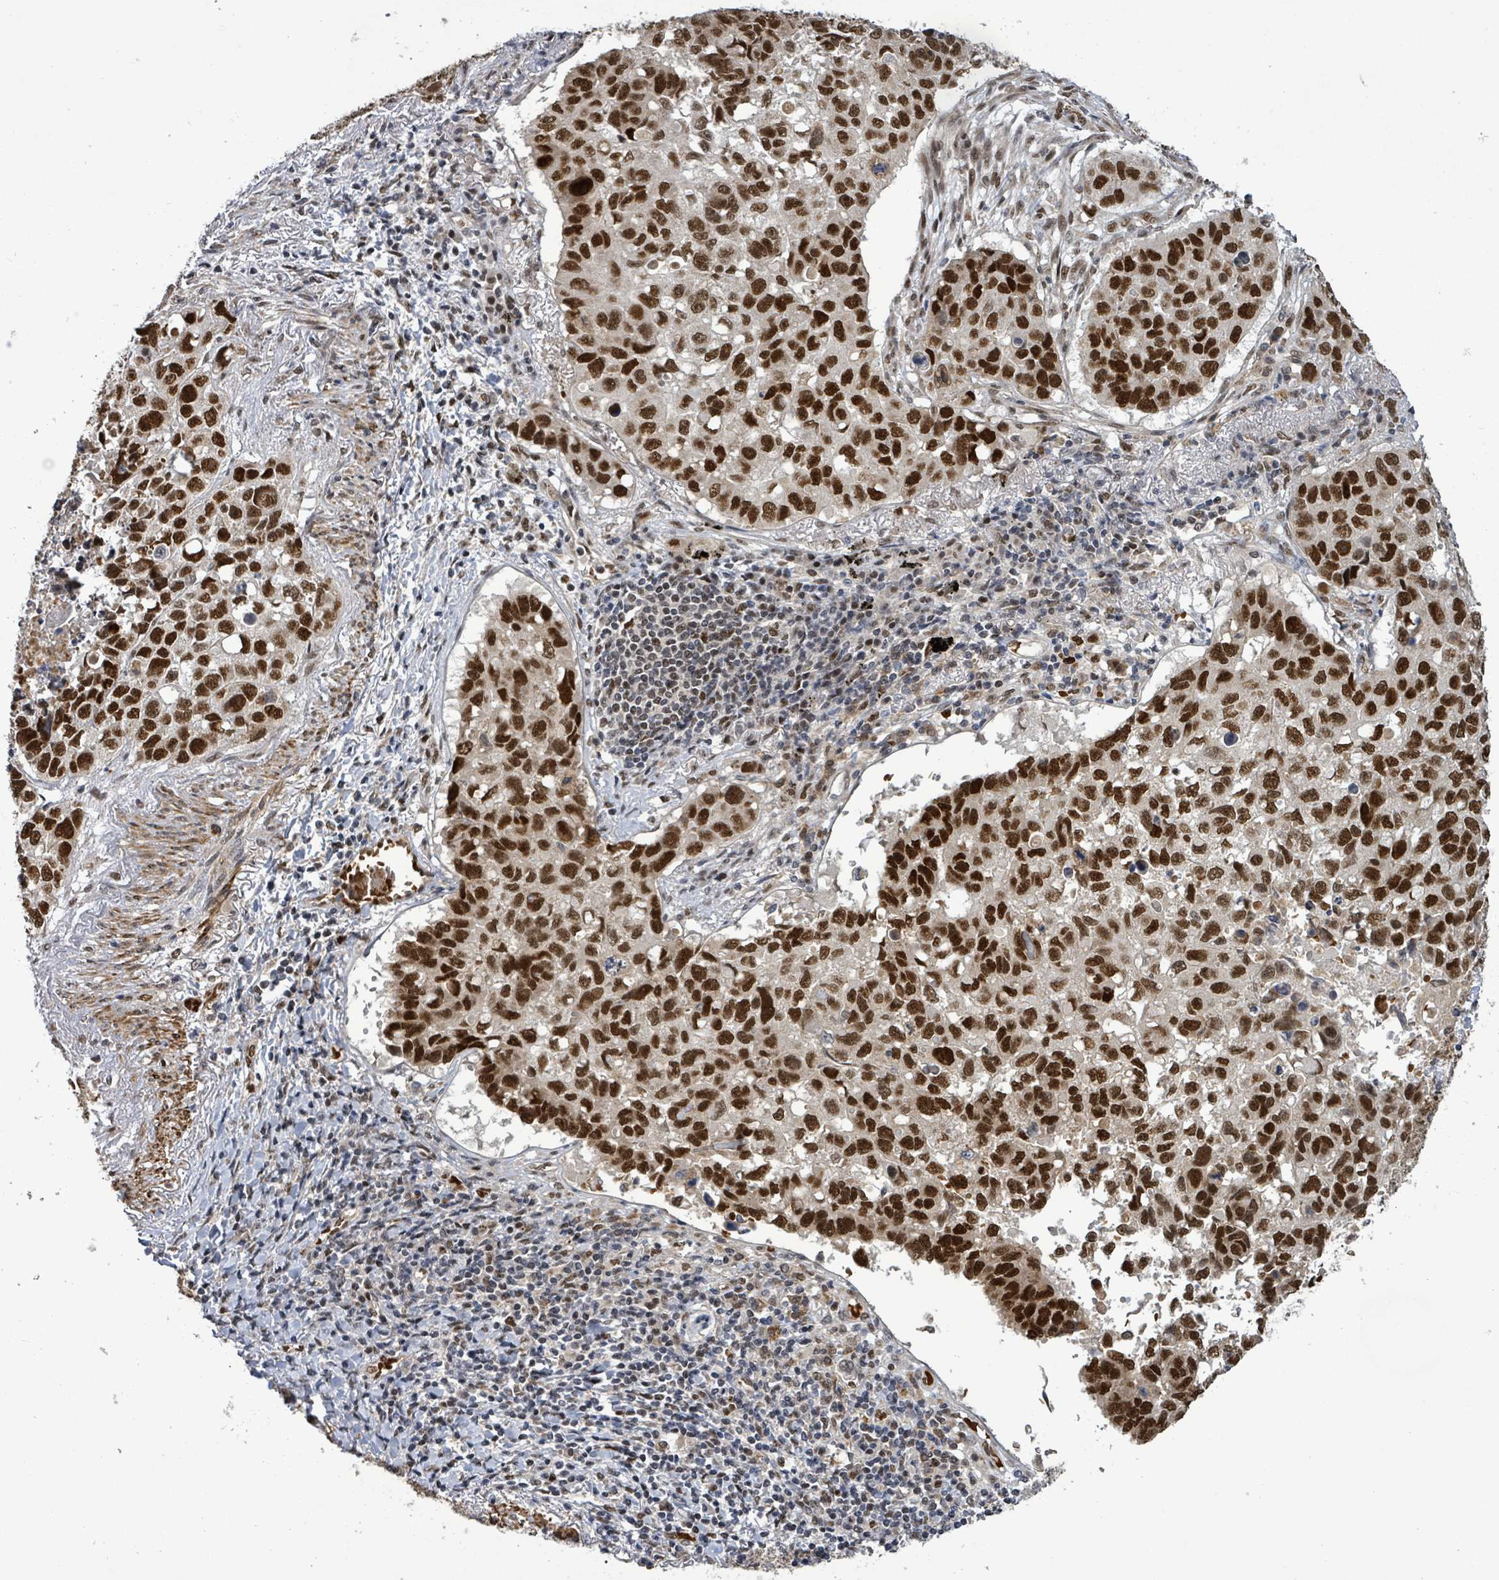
{"staining": {"intensity": "strong", "quantity": ">75%", "location": "nuclear"}, "tissue": "lung cancer", "cell_type": "Tumor cells", "image_type": "cancer", "snomed": [{"axis": "morphology", "description": "Squamous cell carcinoma, NOS"}, {"axis": "topography", "description": "Lung"}], "caption": "Tumor cells demonstrate high levels of strong nuclear expression in approximately >75% of cells in human lung cancer (squamous cell carcinoma).", "gene": "PATZ1", "patient": {"sex": "male", "age": 60}}